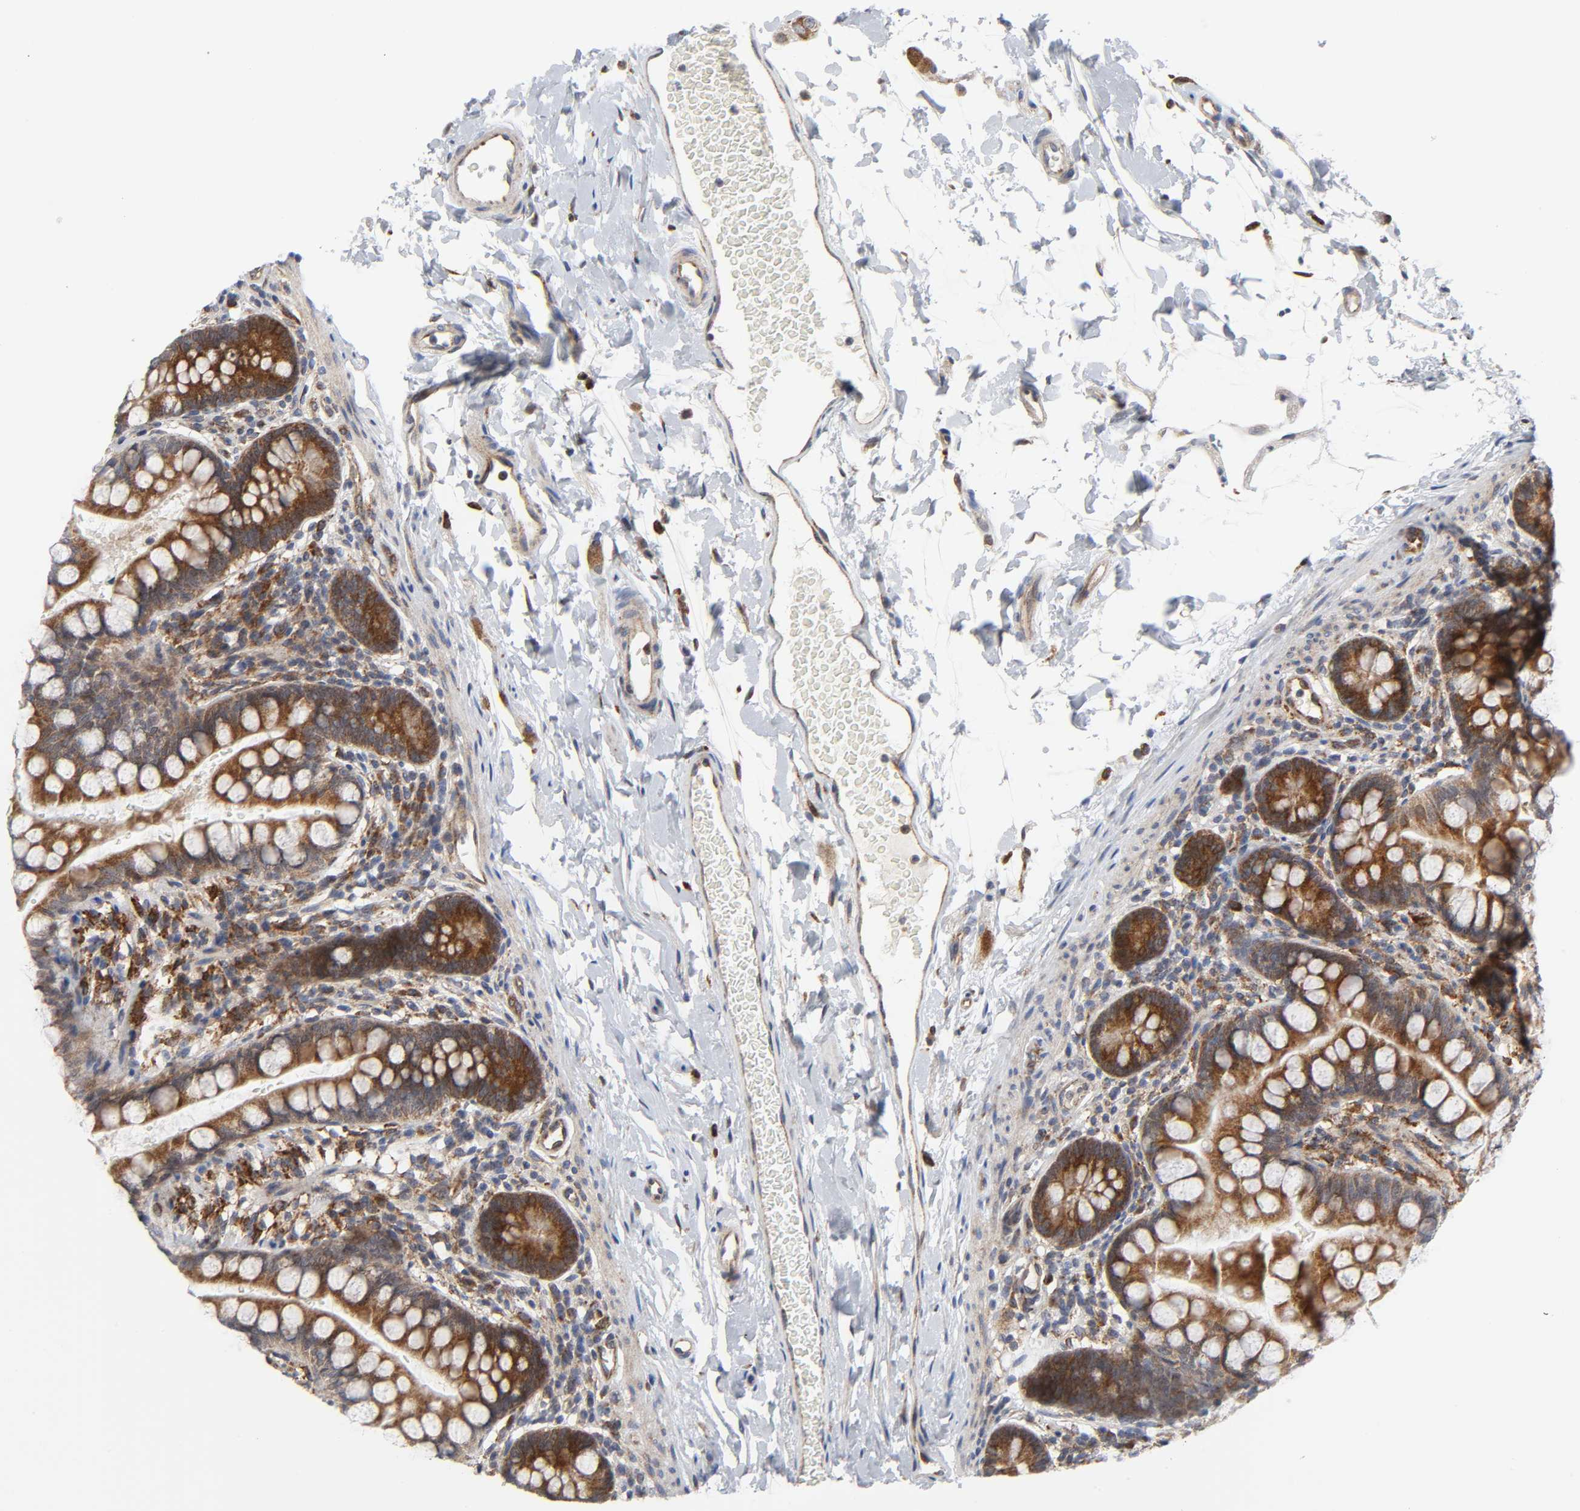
{"staining": {"intensity": "strong", "quantity": ">75%", "location": "cytoplasmic/membranous"}, "tissue": "small intestine", "cell_type": "Glandular cells", "image_type": "normal", "snomed": [{"axis": "morphology", "description": "Normal tissue, NOS"}, {"axis": "topography", "description": "Small intestine"}], "caption": "Small intestine stained with a brown dye shows strong cytoplasmic/membranous positive expression in about >75% of glandular cells.", "gene": "BAX", "patient": {"sex": "female", "age": 58}}